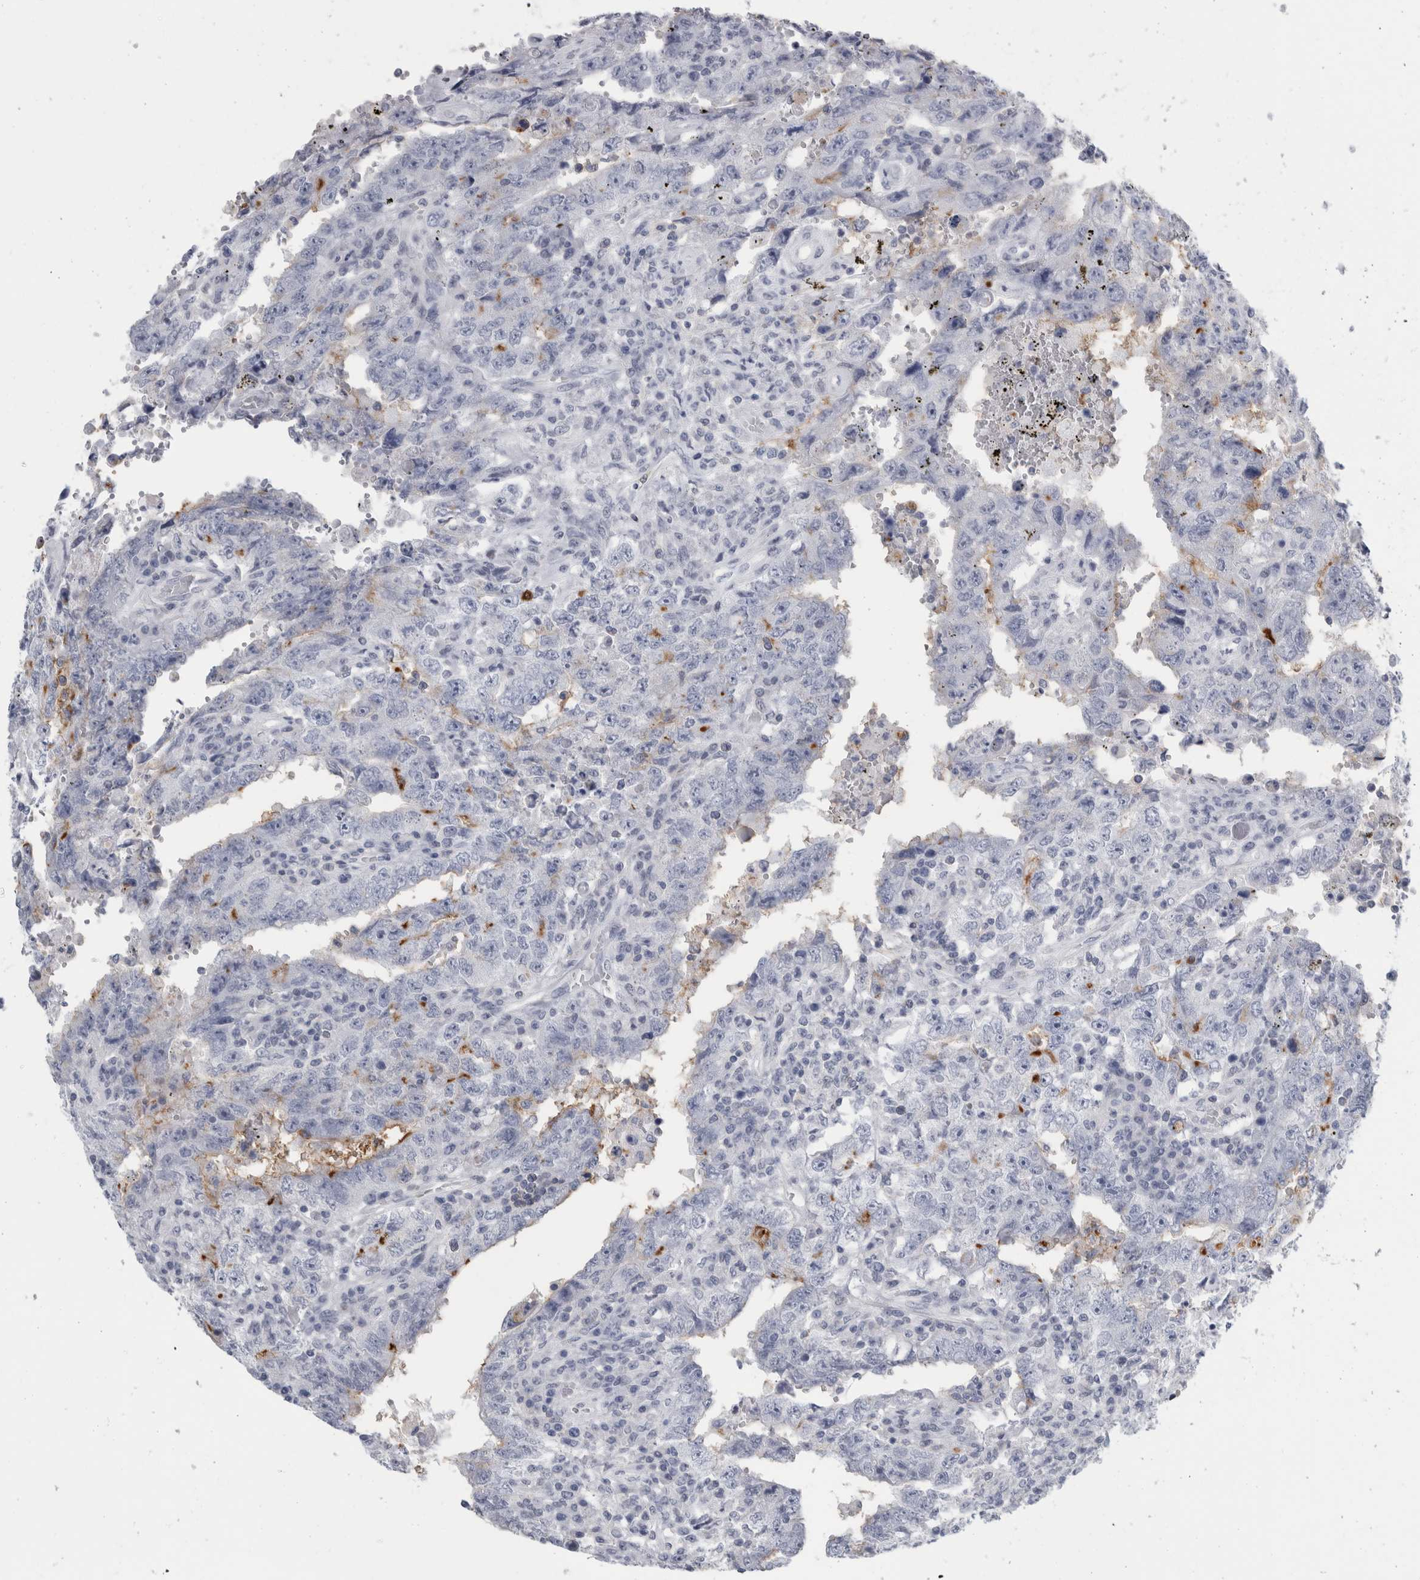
{"staining": {"intensity": "weak", "quantity": "<25%", "location": "cytoplasmic/membranous"}, "tissue": "testis cancer", "cell_type": "Tumor cells", "image_type": "cancer", "snomed": [{"axis": "morphology", "description": "Carcinoma, Embryonal, NOS"}, {"axis": "topography", "description": "Testis"}], "caption": "The image demonstrates no staining of tumor cells in embryonal carcinoma (testis).", "gene": "ANKFY1", "patient": {"sex": "male", "age": 26}}